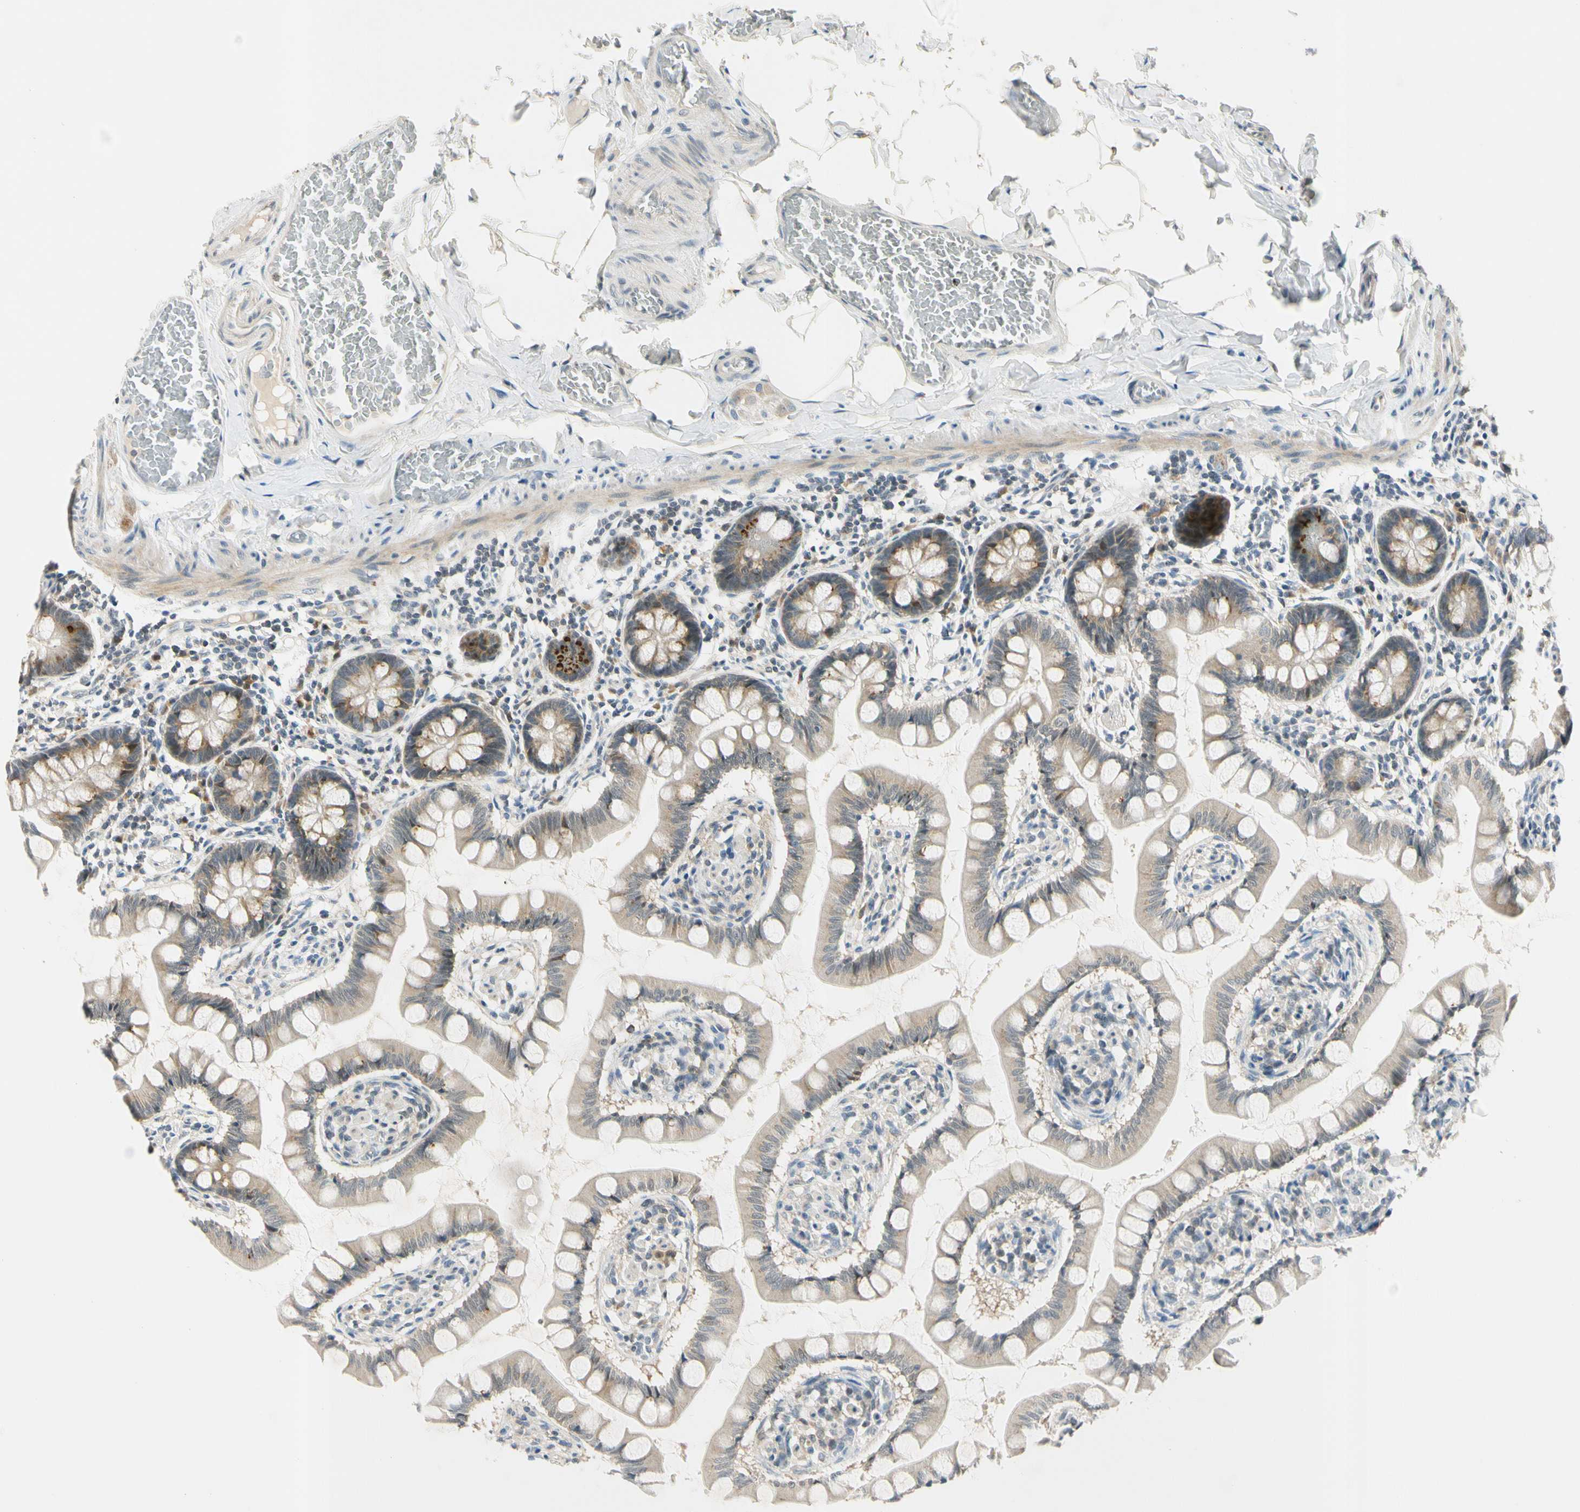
{"staining": {"intensity": "moderate", "quantity": ">75%", "location": "cytoplasmic/membranous"}, "tissue": "small intestine", "cell_type": "Glandular cells", "image_type": "normal", "snomed": [{"axis": "morphology", "description": "Normal tissue, NOS"}, {"axis": "topography", "description": "Small intestine"}], "caption": "Immunohistochemistry of normal small intestine shows medium levels of moderate cytoplasmic/membranous expression in about >75% of glandular cells. (DAB (3,3'-diaminobenzidine) IHC with brightfield microscopy, high magnification).", "gene": "RPS6KB2", "patient": {"sex": "male", "age": 41}}